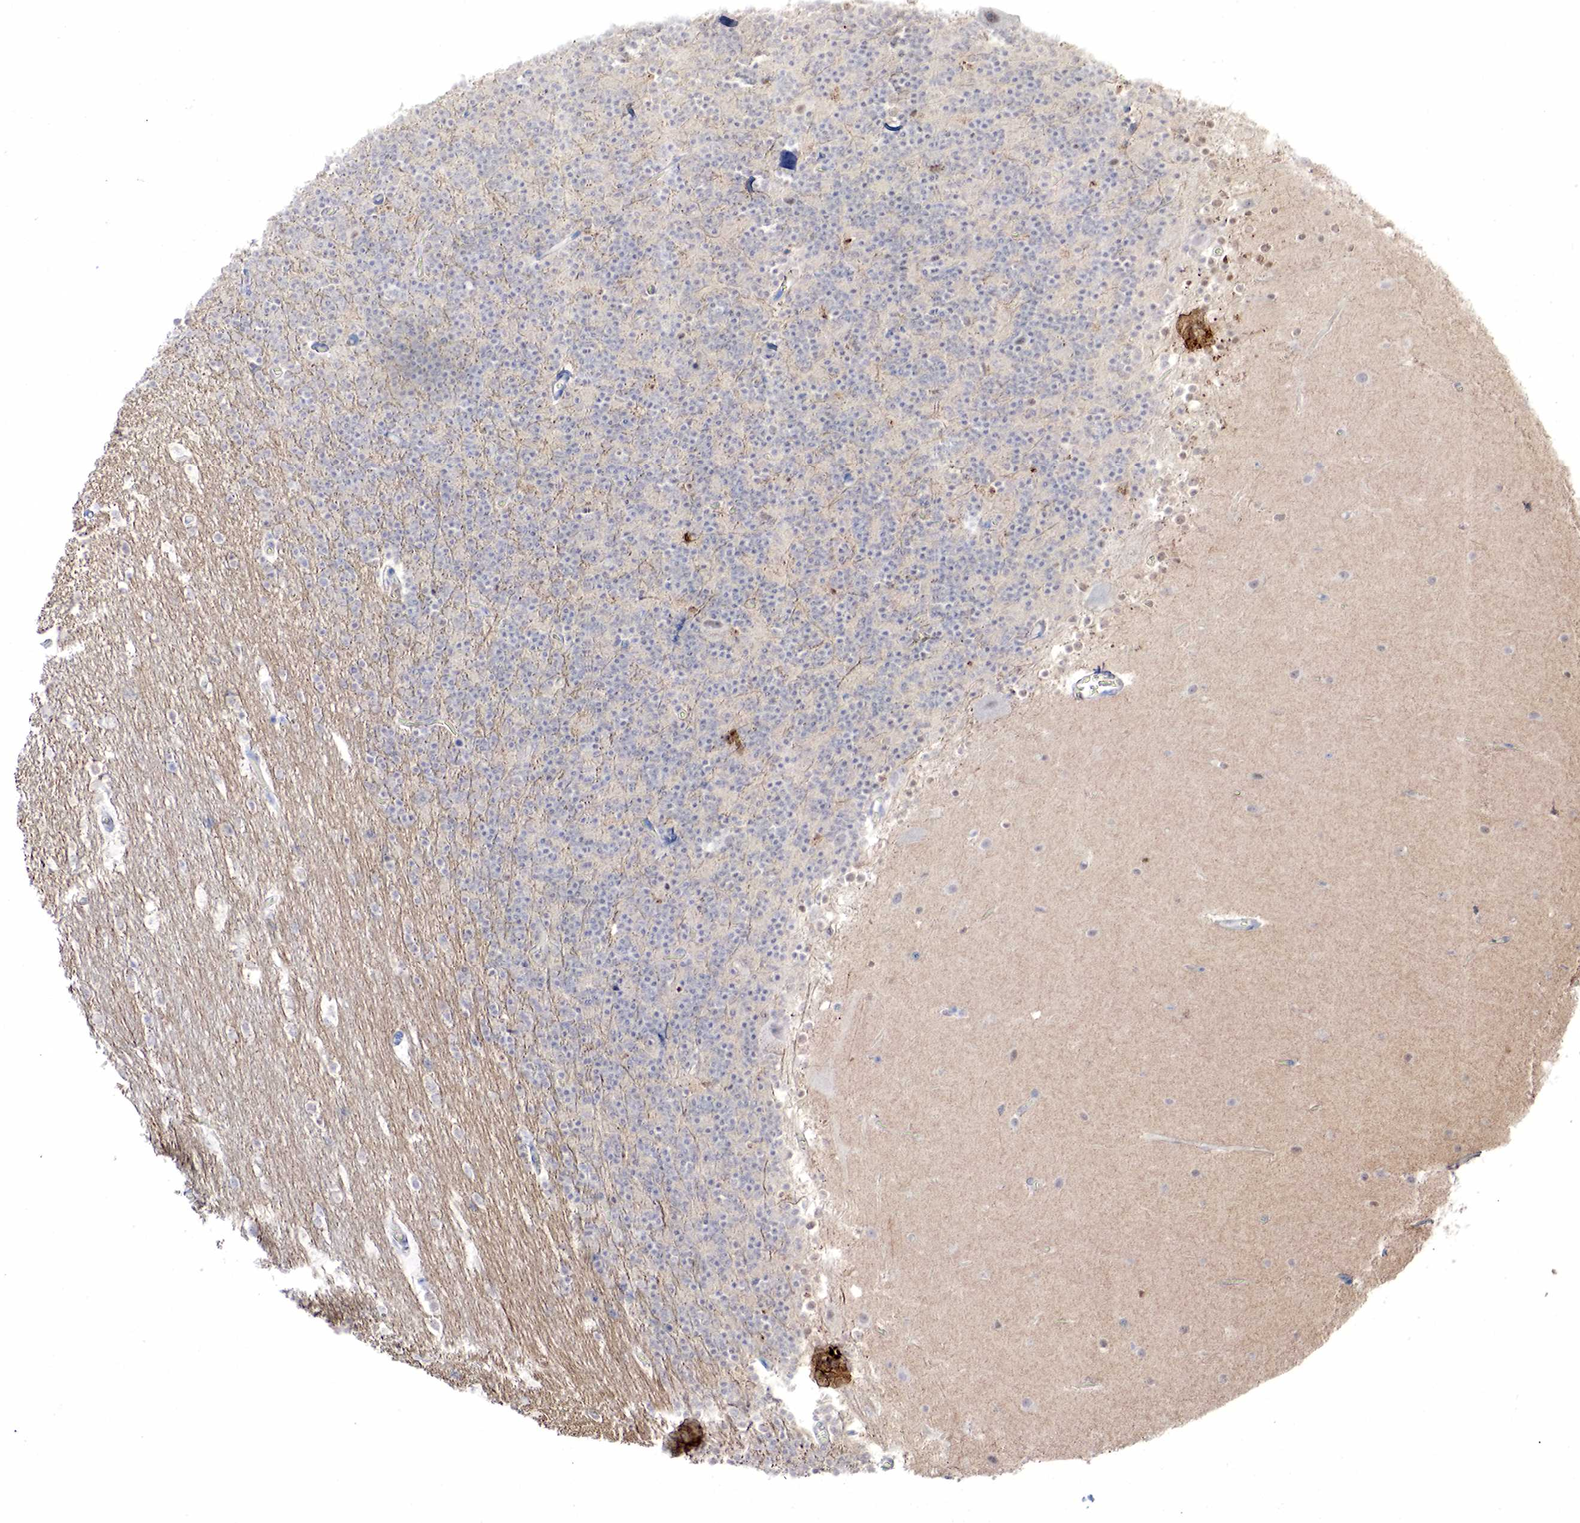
{"staining": {"intensity": "weak", "quantity": "<25%", "location": "nuclear"}, "tissue": "cerebellum", "cell_type": "Cells in granular layer", "image_type": "normal", "snomed": [{"axis": "morphology", "description": "Normal tissue, NOS"}, {"axis": "topography", "description": "Cerebellum"}], "caption": "The histopathology image shows no staining of cells in granular layer in unremarkable cerebellum.", "gene": "PGR", "patient": {"sex": "female", "age": 19}}